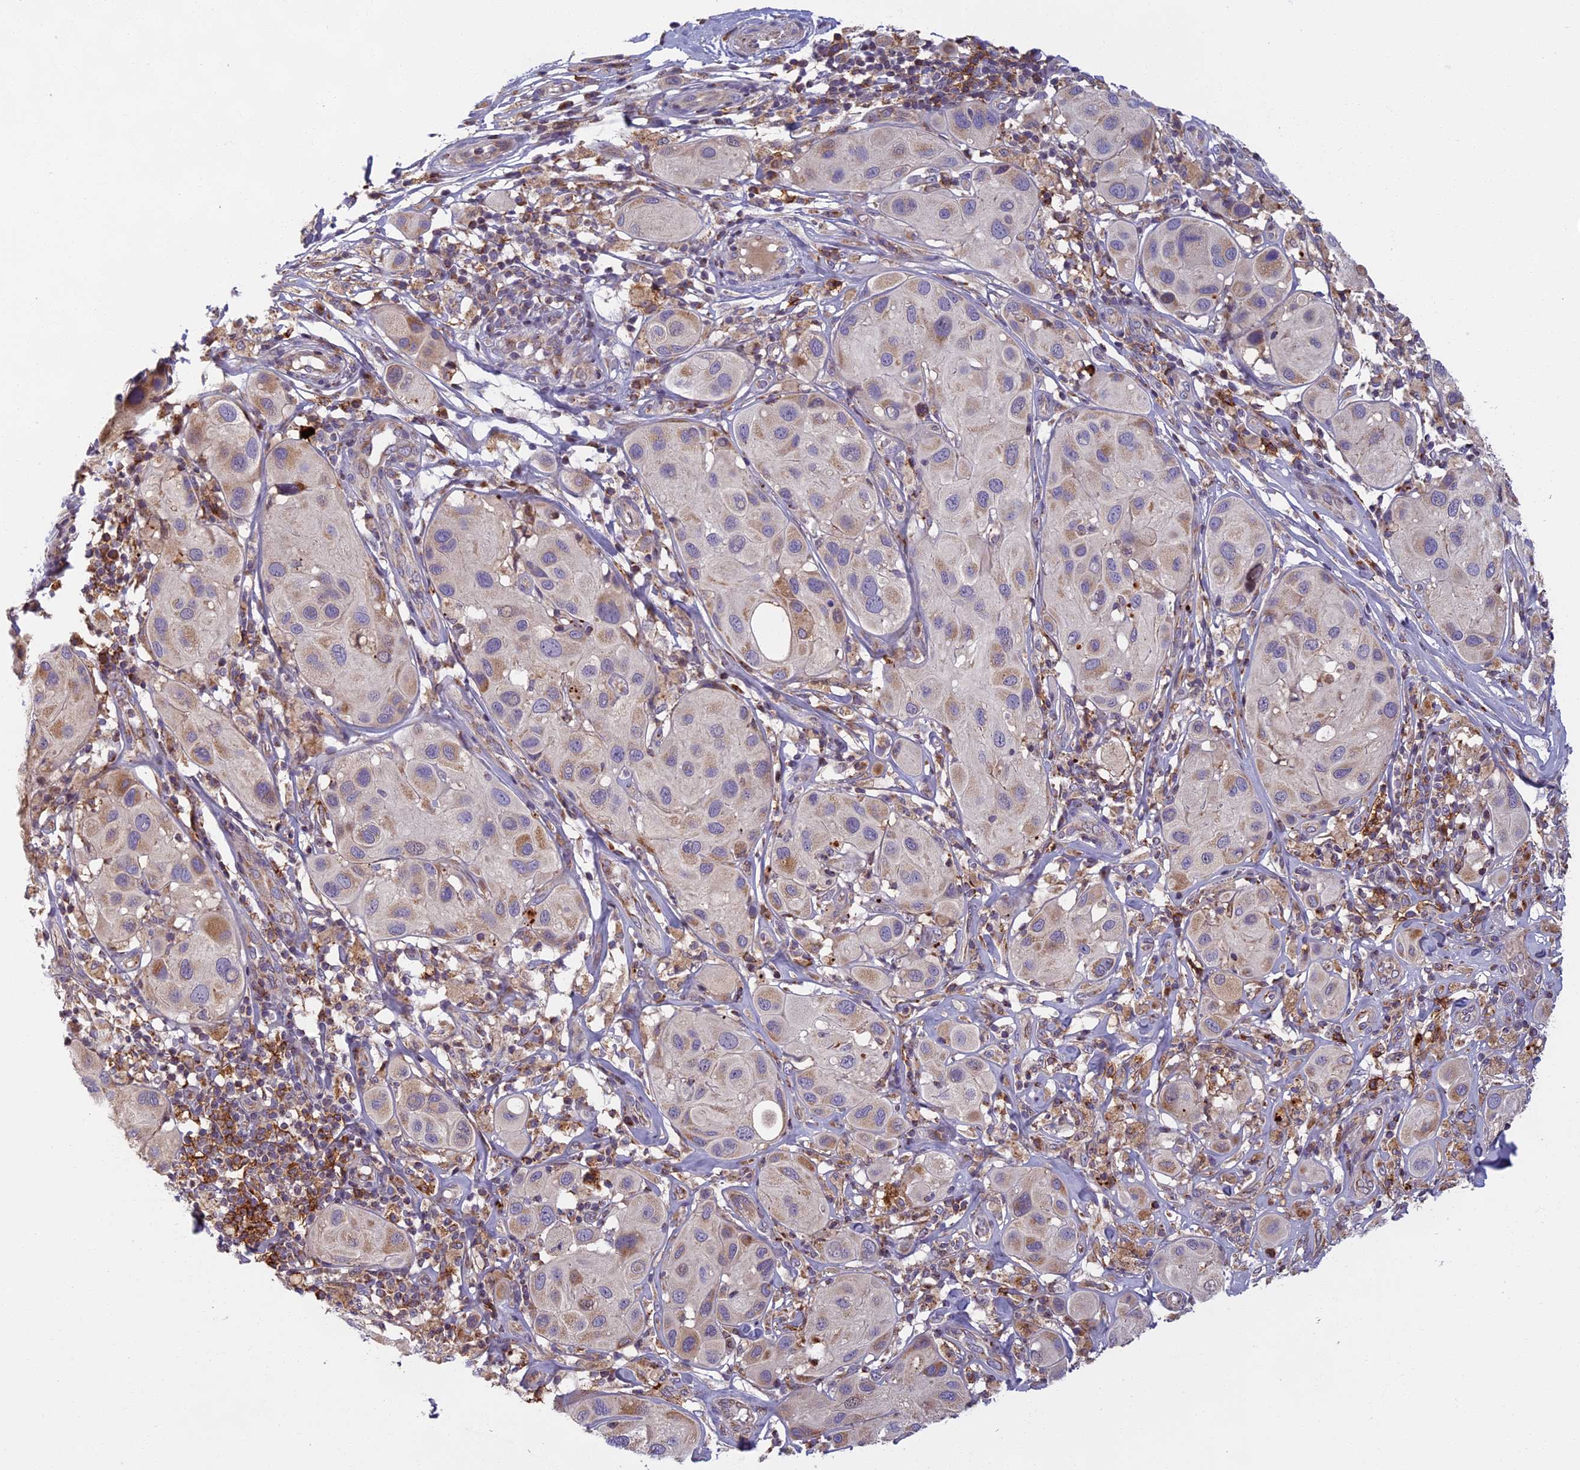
{"staining": {"intensity": "weak", "quantity": "<25%", "location": "cytoplasmic/membranous"}, "tissue": "melanoma", "cell_type": "Tumor cells", "image_type": "cancer", "snomed": [{"axis": "morphology", "description": "Malignant melanoma, Metastatic site"}, {"axis": "topography", "description": "Skin"}], "caption": "Protein analysis of malignant melanoma (metastatic site) demonstrates no significant staining in tumor cells. (Brightfield microscopy of DAB (3,3'-diaminobenzidine) immunohistochemistry at high magnification).", "gene": "EDAR", "patient": {"sex": "male", "age": 41}}